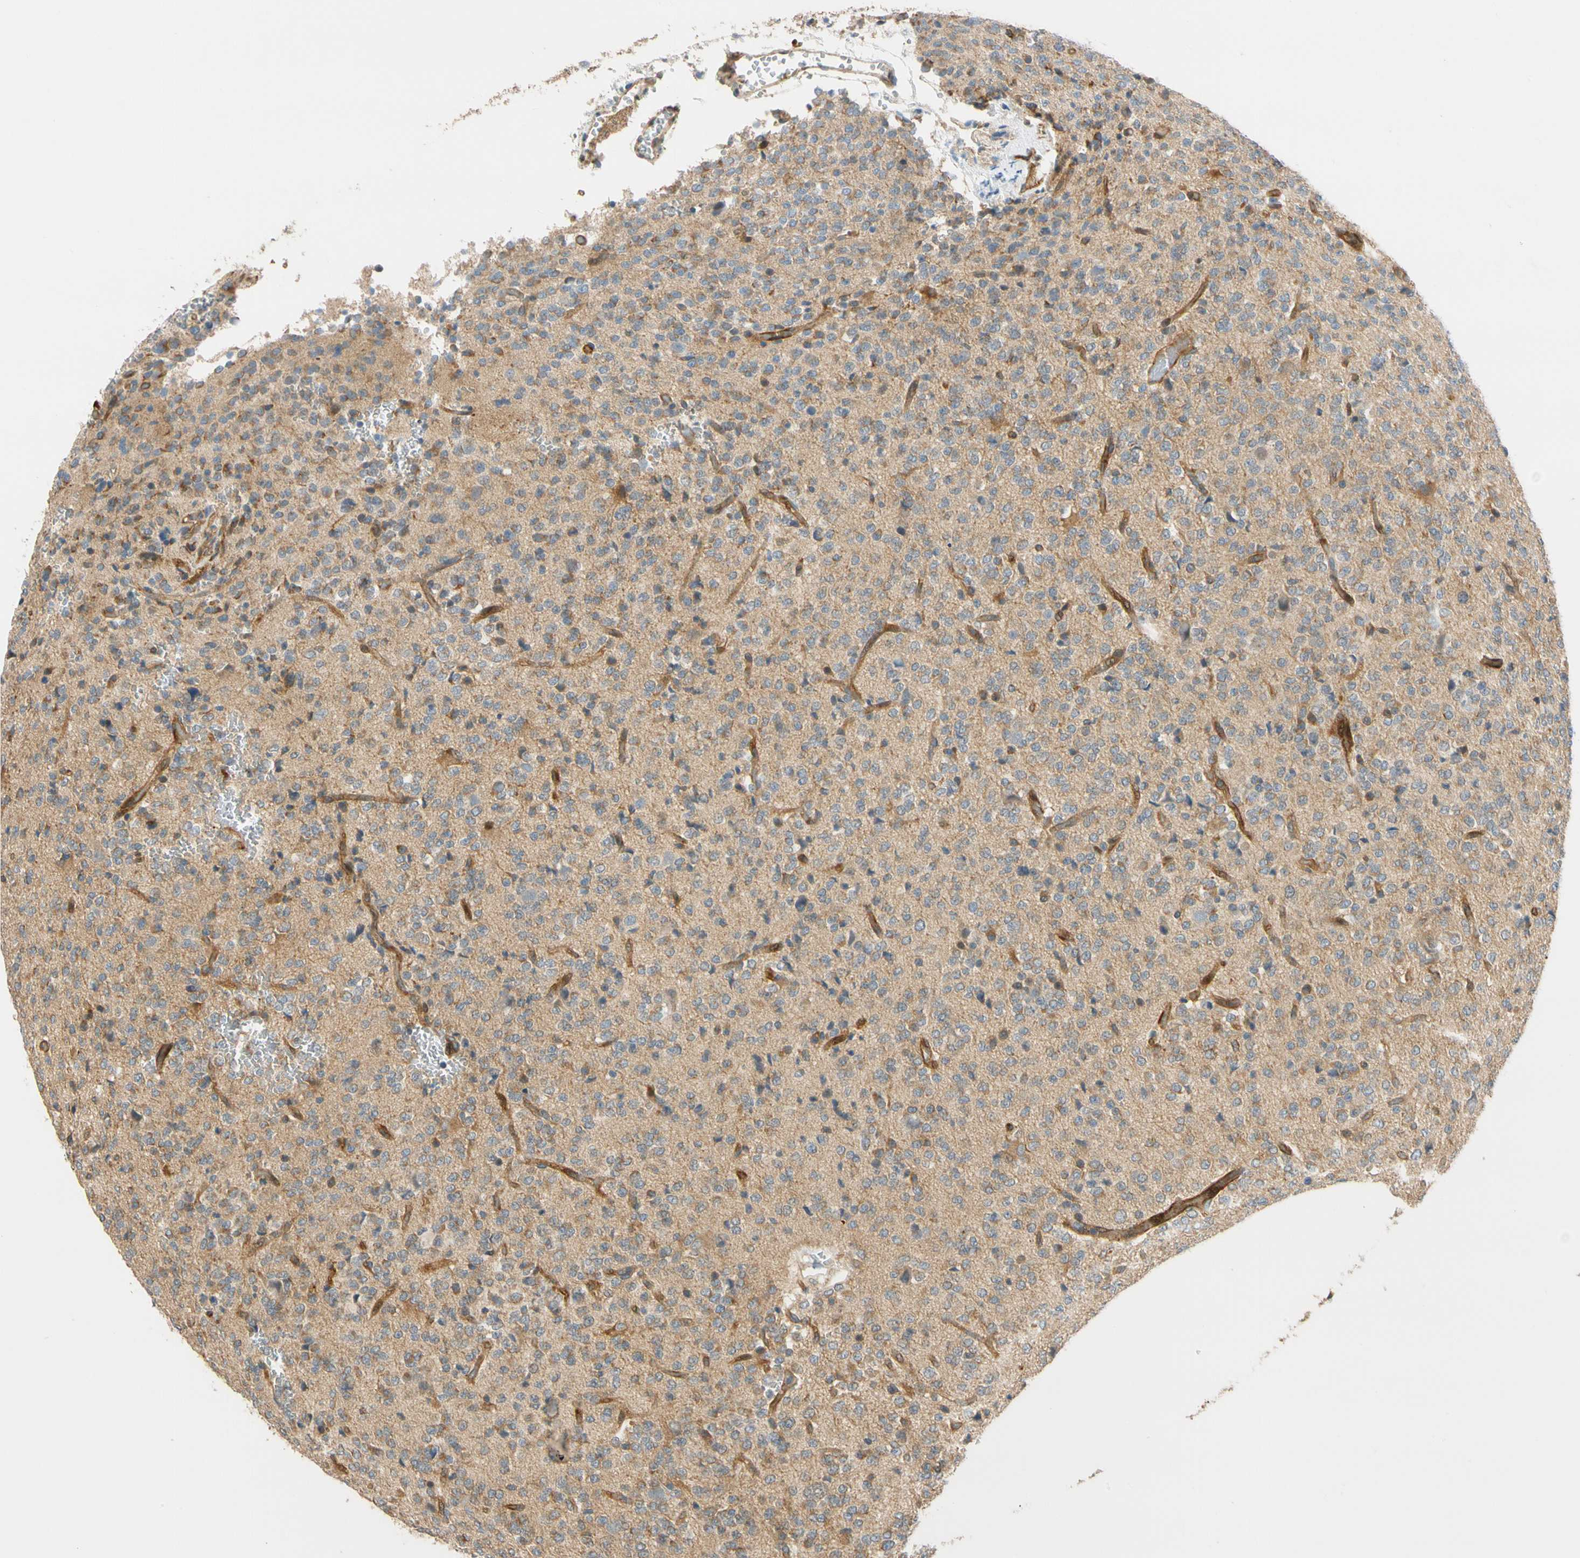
{"staining": {"intensity": "weak", "quantity": ">75%", "location": "cytoplasmic/membranous"}, "tissue": "glioma", "cell_type": "Tumor cells", "image_type": "cancer", "snomed": [{"axis": "morphology", "description": "Glioma, malignant, Low grade"}, {"axis": "topography", "description": "Brain"}], "caption": "Immunohistochemical staining of human malignant glioma (low-grade) exhibits weak cytoplasmic/membranous protein staining in approximately >75% of tumor cells.", "gene": "PARP14", "patient": {"sex": "male", "age": 38}}